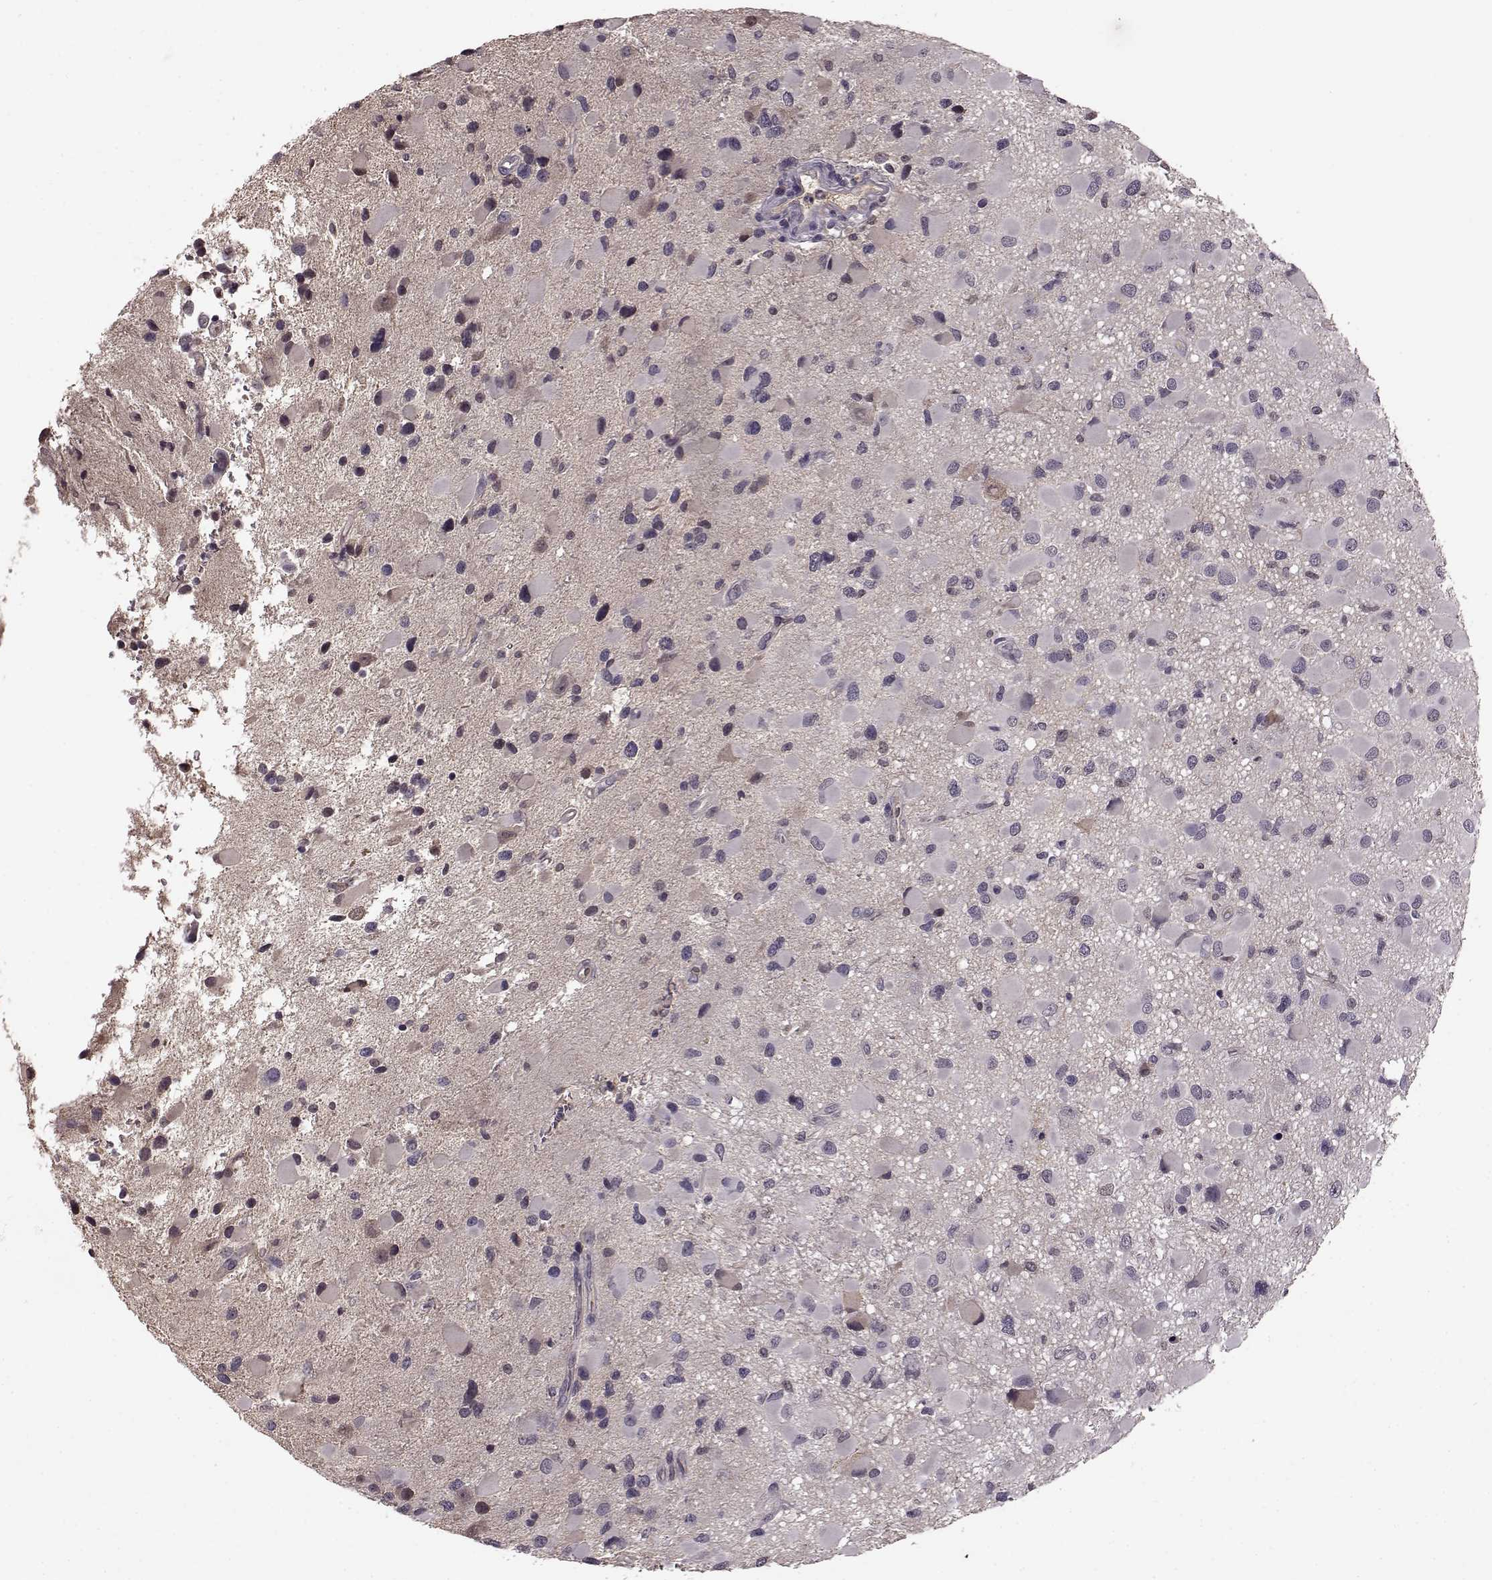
{"staining": {"intensity": "negative", "quantity": "none", "location": "none"}, "tissue": "glioma", "cell_type": "Tumor cells", "image_type": "cancer", "snomed": [{"axis": "morphology", "description": "Glioma, malignant, Low grade"}, {"axis": "topography", "description": "Brain"}], "caption": "Immunohistochemistry (IHC) of malignant glioma (low-grade) reveals no staining in tumor cells.", "gene": "NRL", "patient": {"sex": "female", "age": 32}}